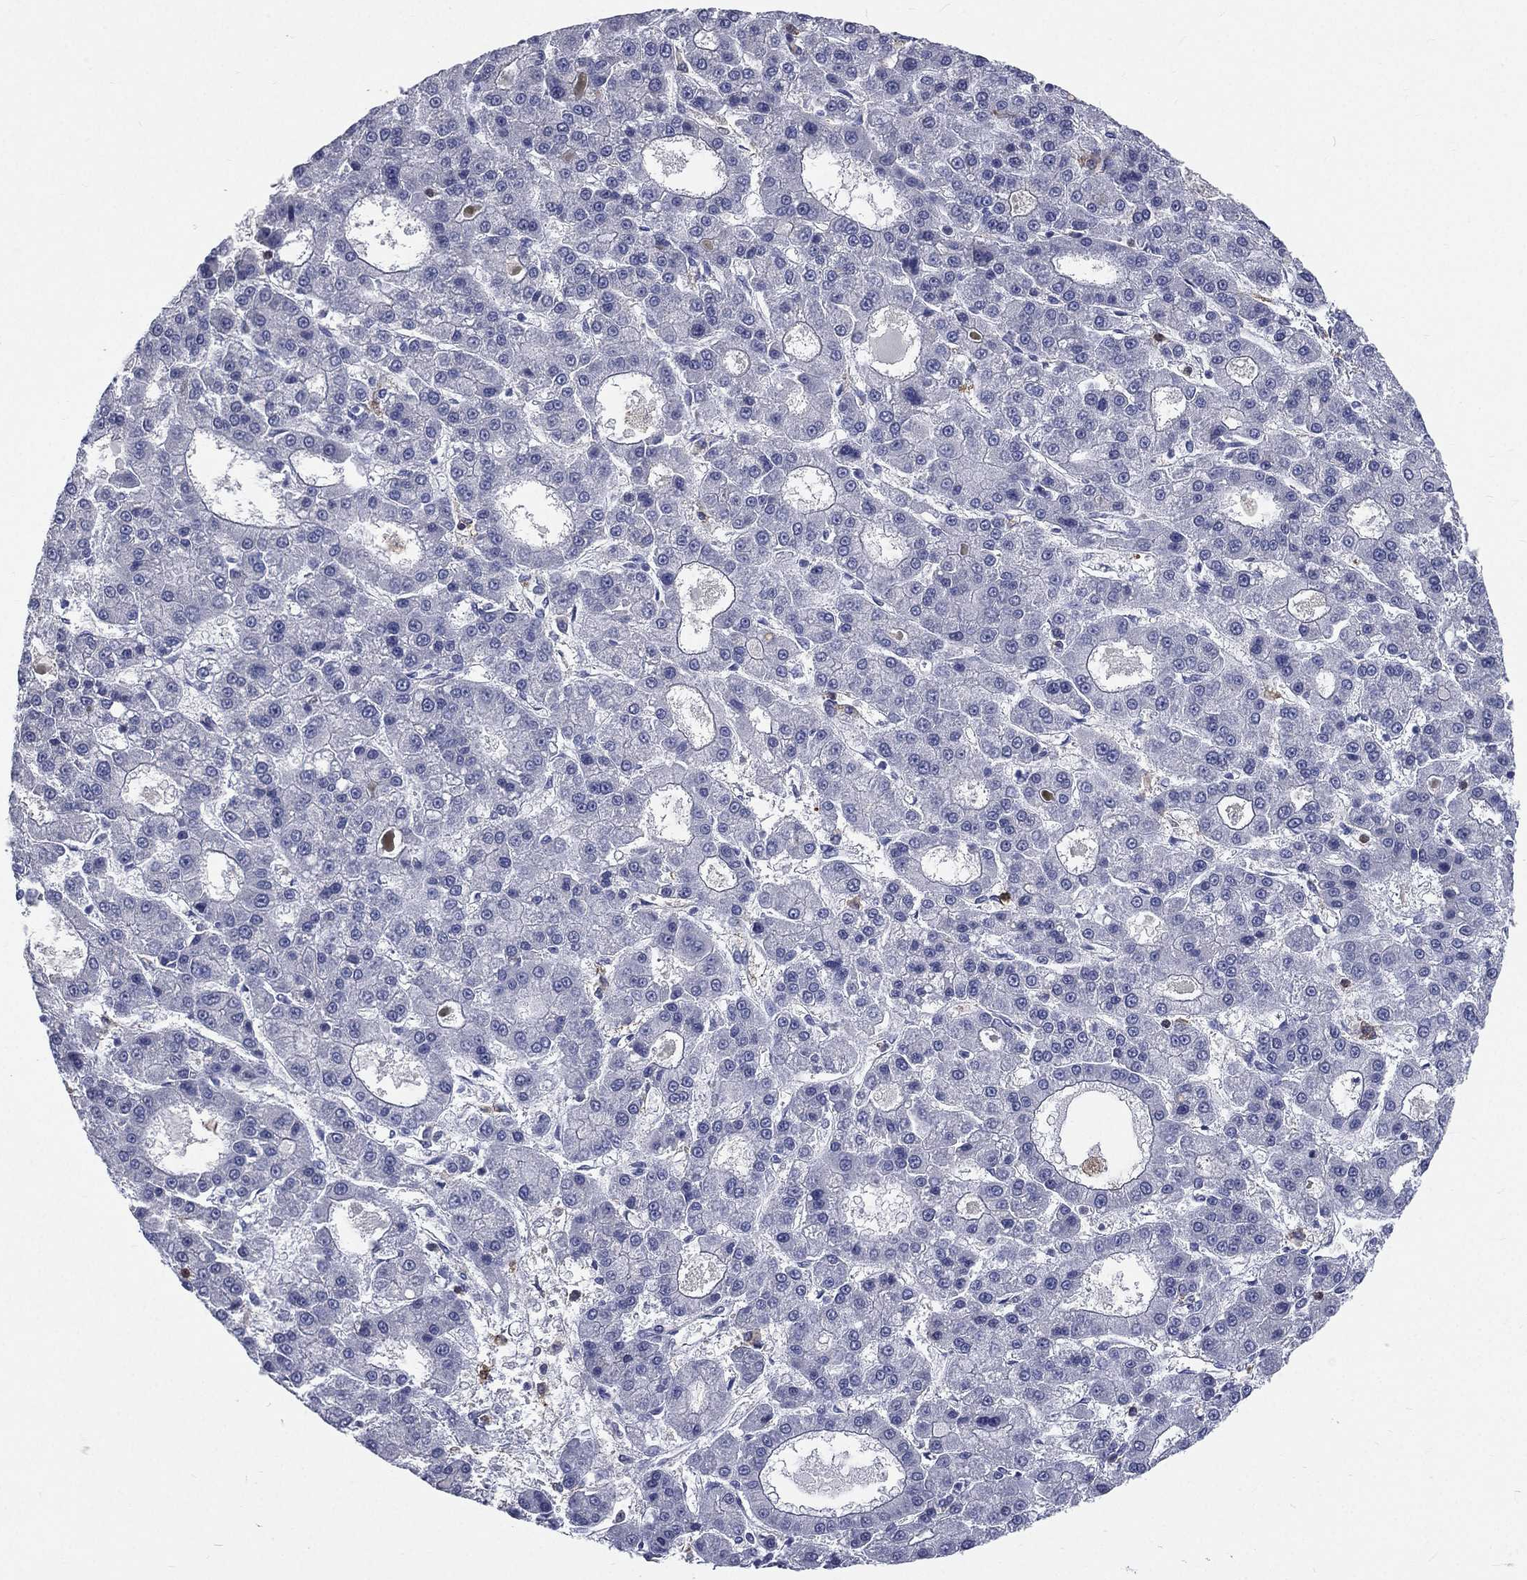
{"staining": {"intensity": "negative", "quantity": "none", "location": "none"}, "tissue": "liver cancer", "cell_type": "Tumor cells", "image_type": "cancer", "snomed": [{"axis": "morphology", "description": "Carcinoma, Hepatocellular, NOS"}, {"axis": "topography", "description": "Liver"}], "caption": "DAB immunohistochemical staining of human liver cancer reveals no significant expression in tumor cells. (DAB IHC visualized using brightfield microscopy, high magnification).", "gene": "BASP1", "patient": {"sex": "male", "age": 70}}